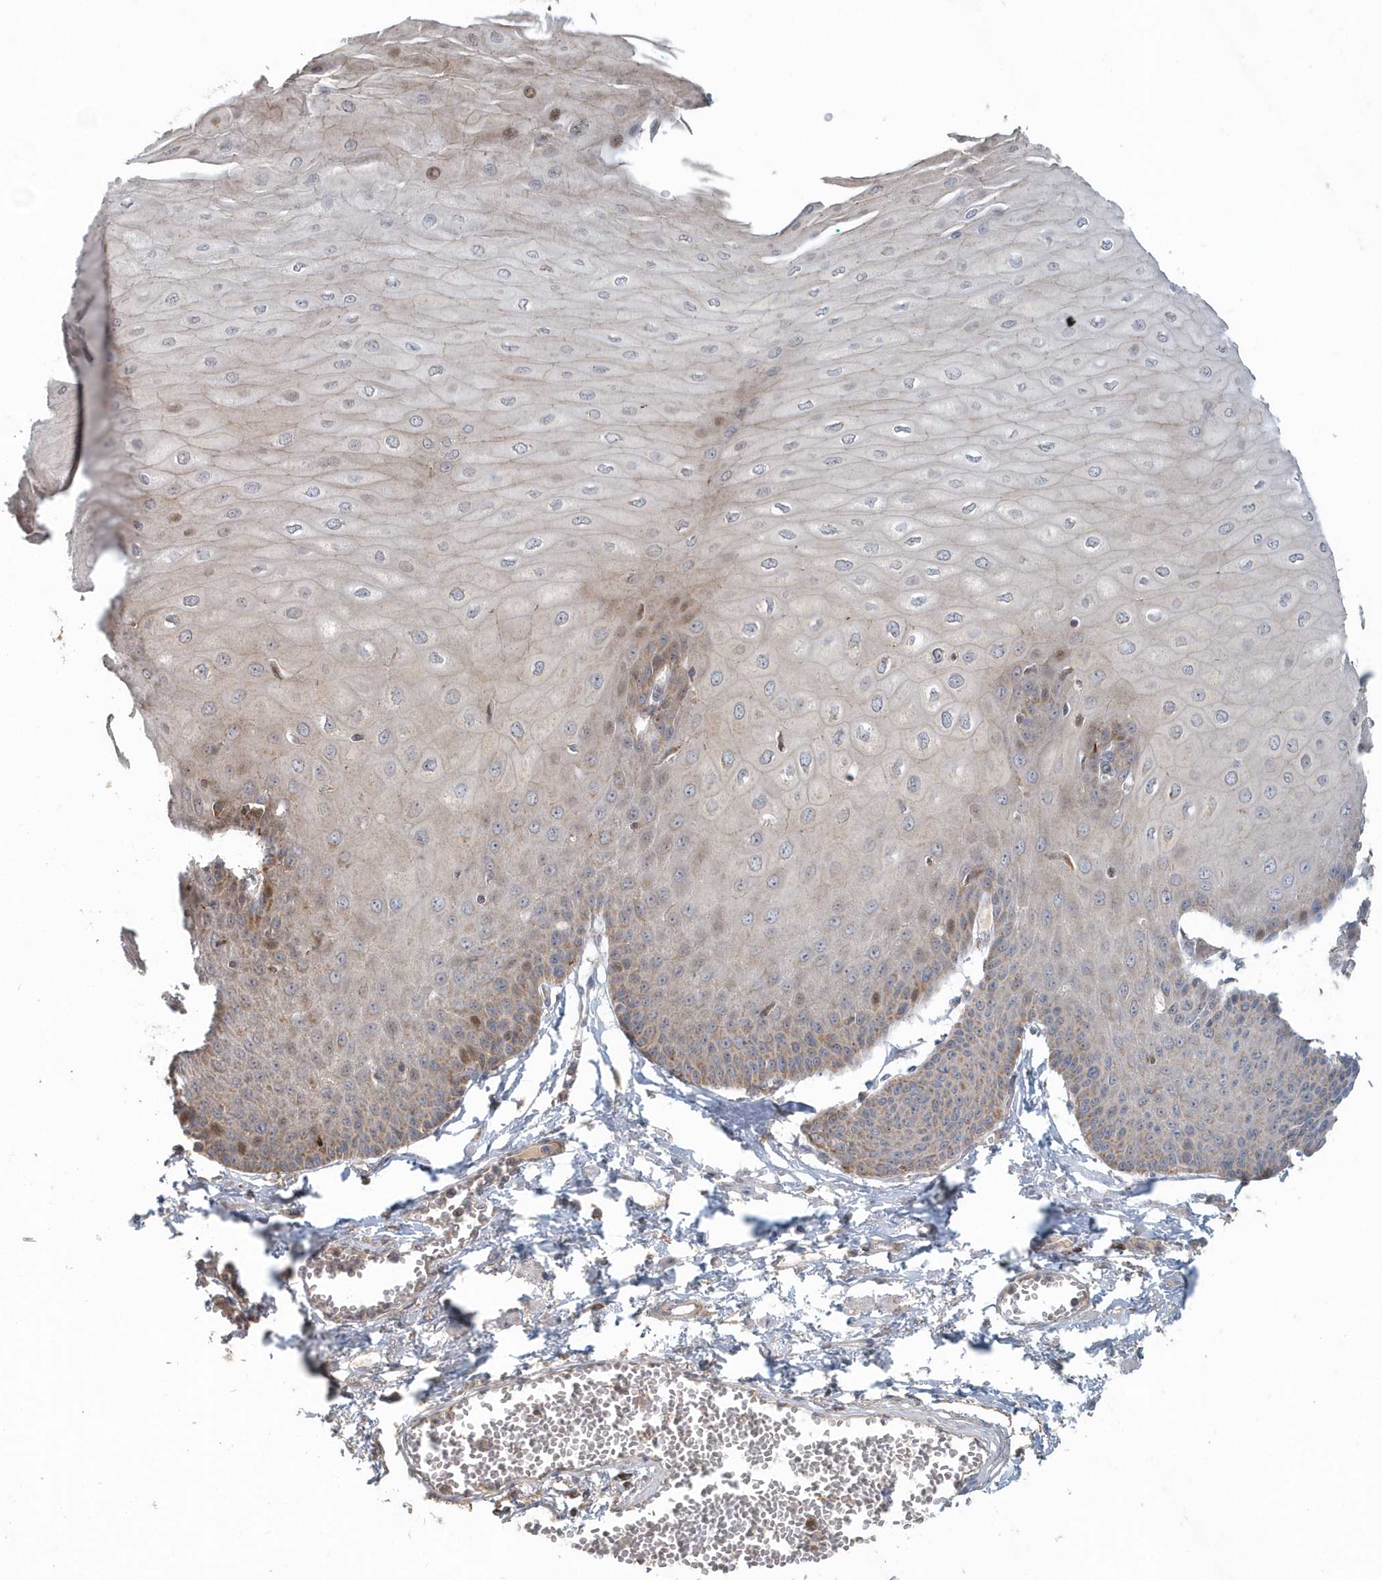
{"staining": {"intensity": "moderate", "quantity": "25%-75%", "location": "cytoplasmic/membranous,nuclear"}, "tissue": "esophagus", "cell_type": "Squamous epithelial cells", "image_type": "normal", "snomed": [{"axis": "morphology", "description": "Normal tissue, NOS"}, {"axis": "topography", "description": "Esophagus"}], "caption": "IHC (DAB) staining of normal esophagus exhibits moderate cytoplasmic/membranous,nuclear protein expression in approximately 25%-75% of squamous epithelial cells.", "gene": "MMUT", "patient": {"sex": "male", "age": 60}}